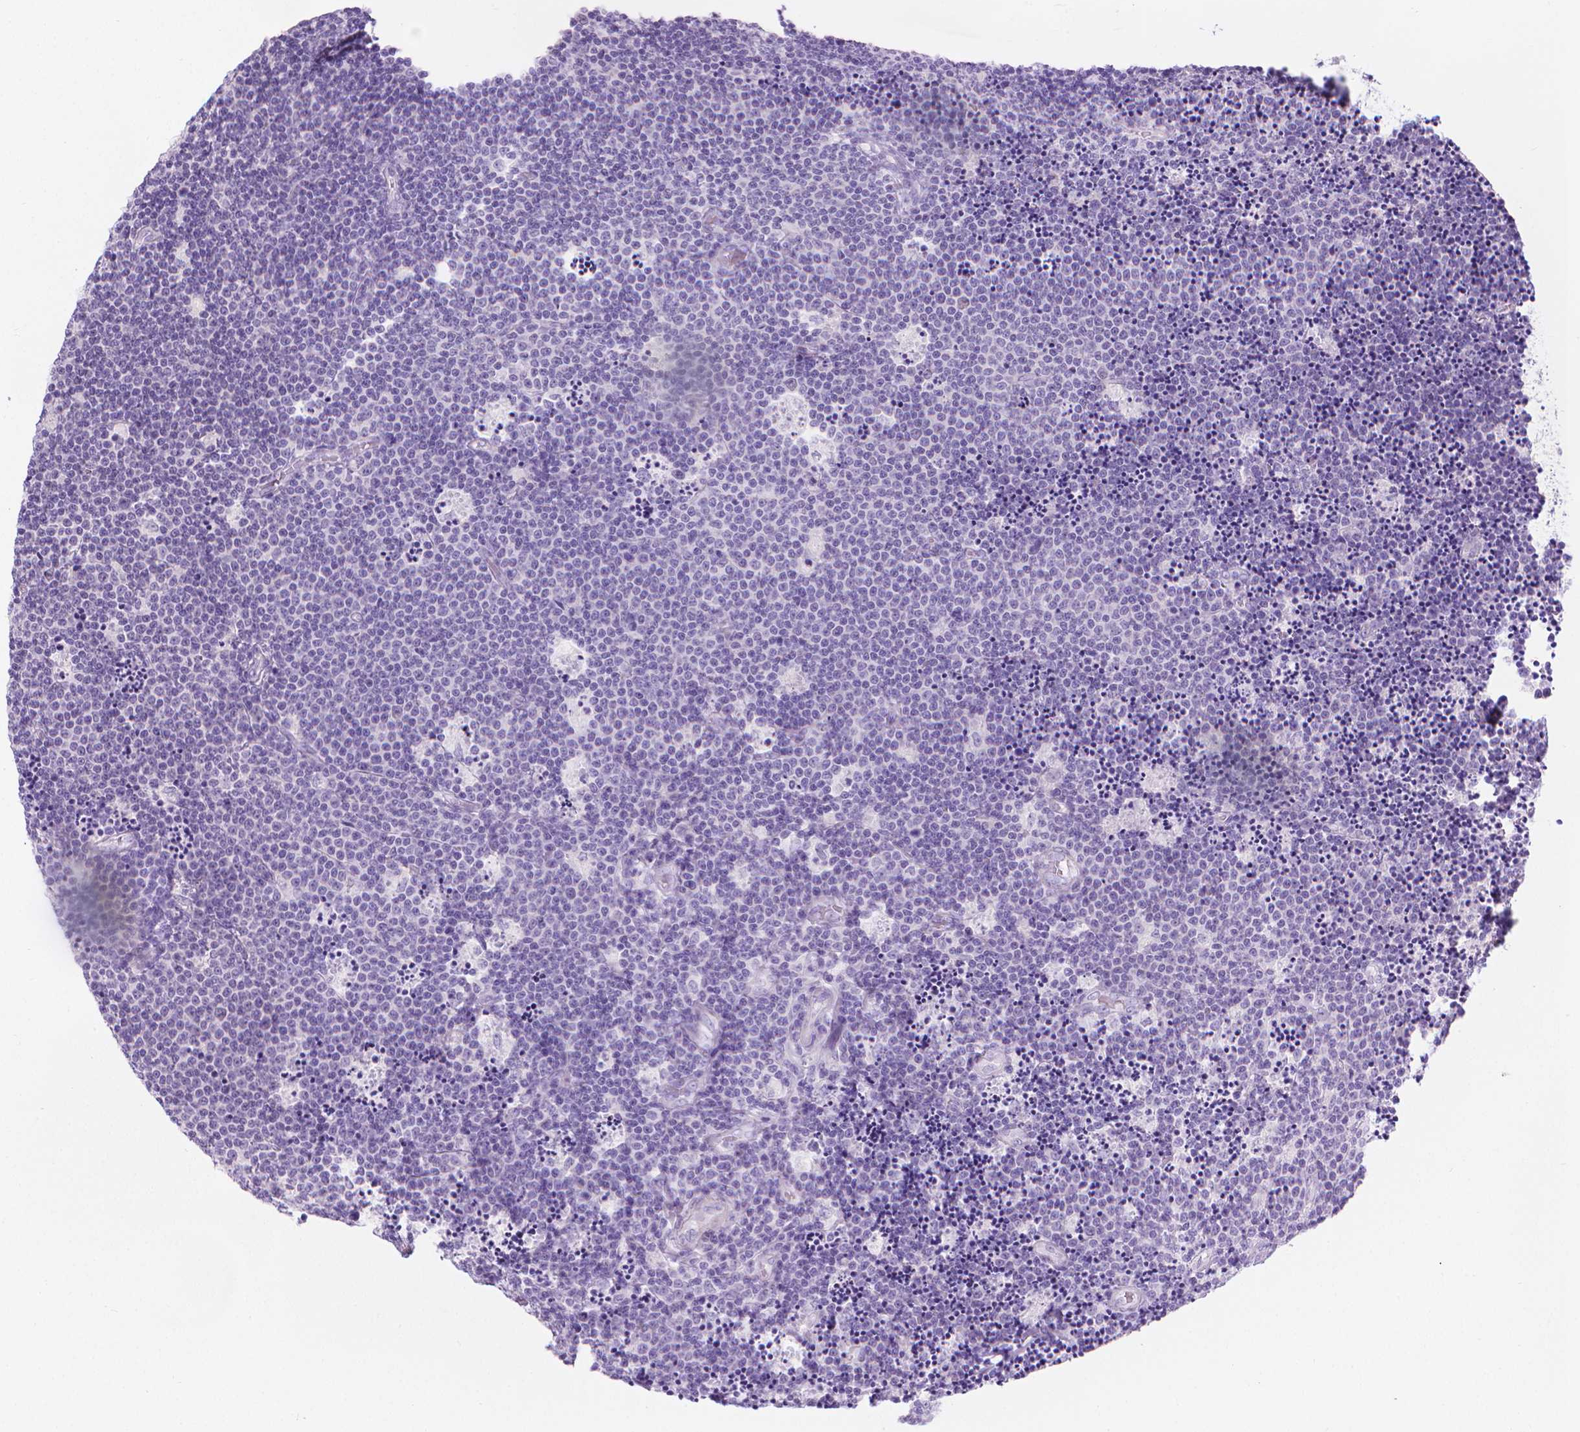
{"staining": {"intensity": "negative", "quantity": "none", "location": "none"}, "tissue": "lymphoma", "cell_type": "Tumor cells", "image_type": "cancer", "snomed": [{"axis": "morphology", "description": "Malignant lymphoma, non-Hodgkin's type, Low grade"}, {"axis": "topography", "description": "Brain"}], "caption": "An IHC histopathology image of lymphoma is shown. There is no staining in tumor cells of lymphoma.", "gene": "SPAG6", "patient": {"sex": "female", "age": 66}}